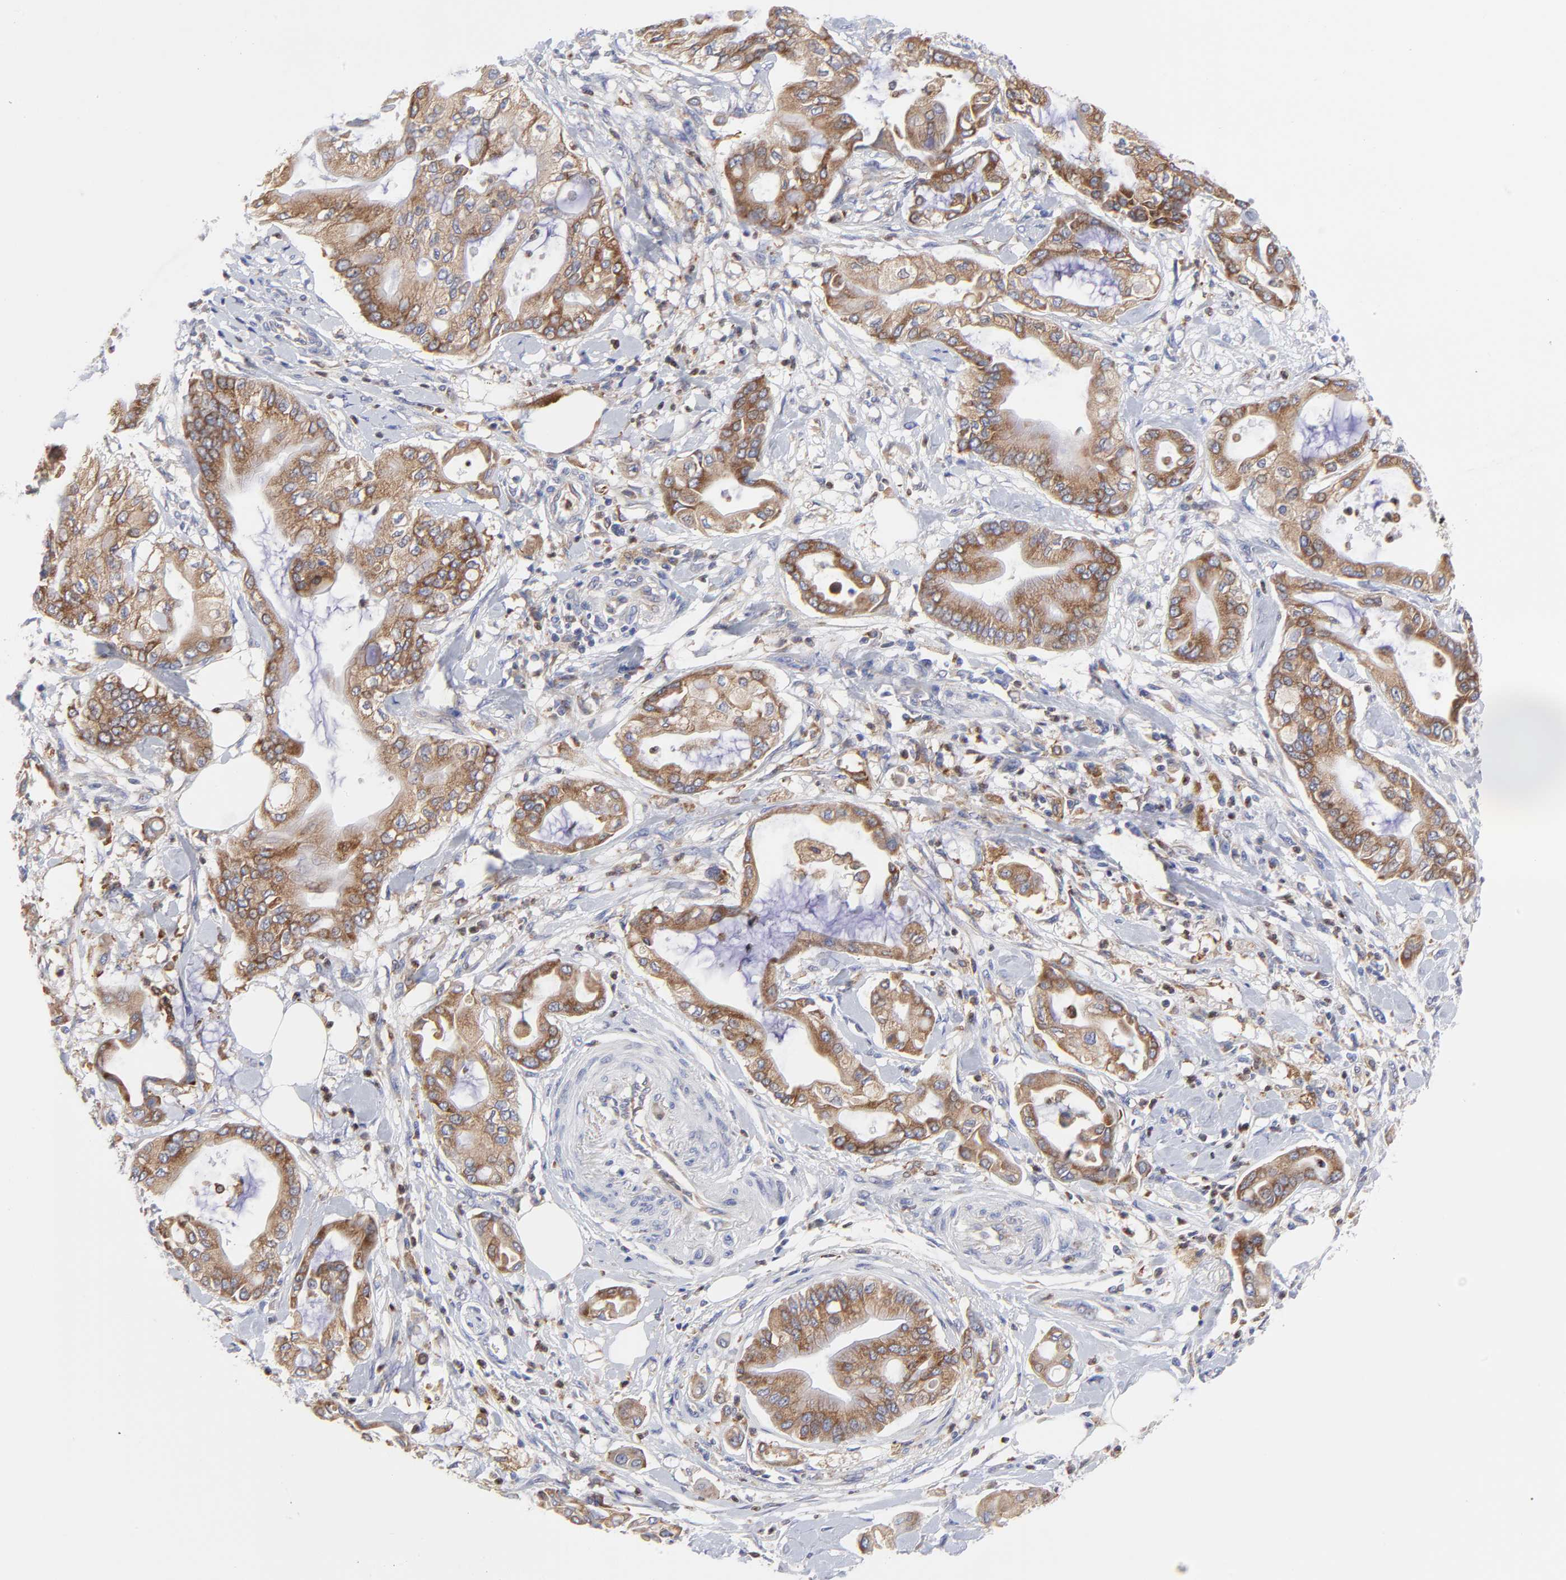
{"staining": {"intensity": "moderate", "quantity": ">75%", "location": "cytoplasmic/membranous"}, "tissue": "pancreatic cancer", "cell_type": "Tumor cells", "image_type": "cancer", "snomed": [{"axis": "morphology", "description": "Adenocarcinoma, NOS"}, {"axis": "morphology", "description": "Adenocarcinoma, metastatic, NOS"}, {"axis": "topography", "description": "Lymph node"}, {"axis": "topography", "description": "Pancreas"}, {"axis": "topography", "description": "Duodenum"}], "caption": "This is a histology image of IHC staining of pancreatic cancer, which shows moderate staining in the cytoplasmic/membranous of tumor cells.", "gene": "MOSPD2", "patient": {"sex": "female", "age": 64}}